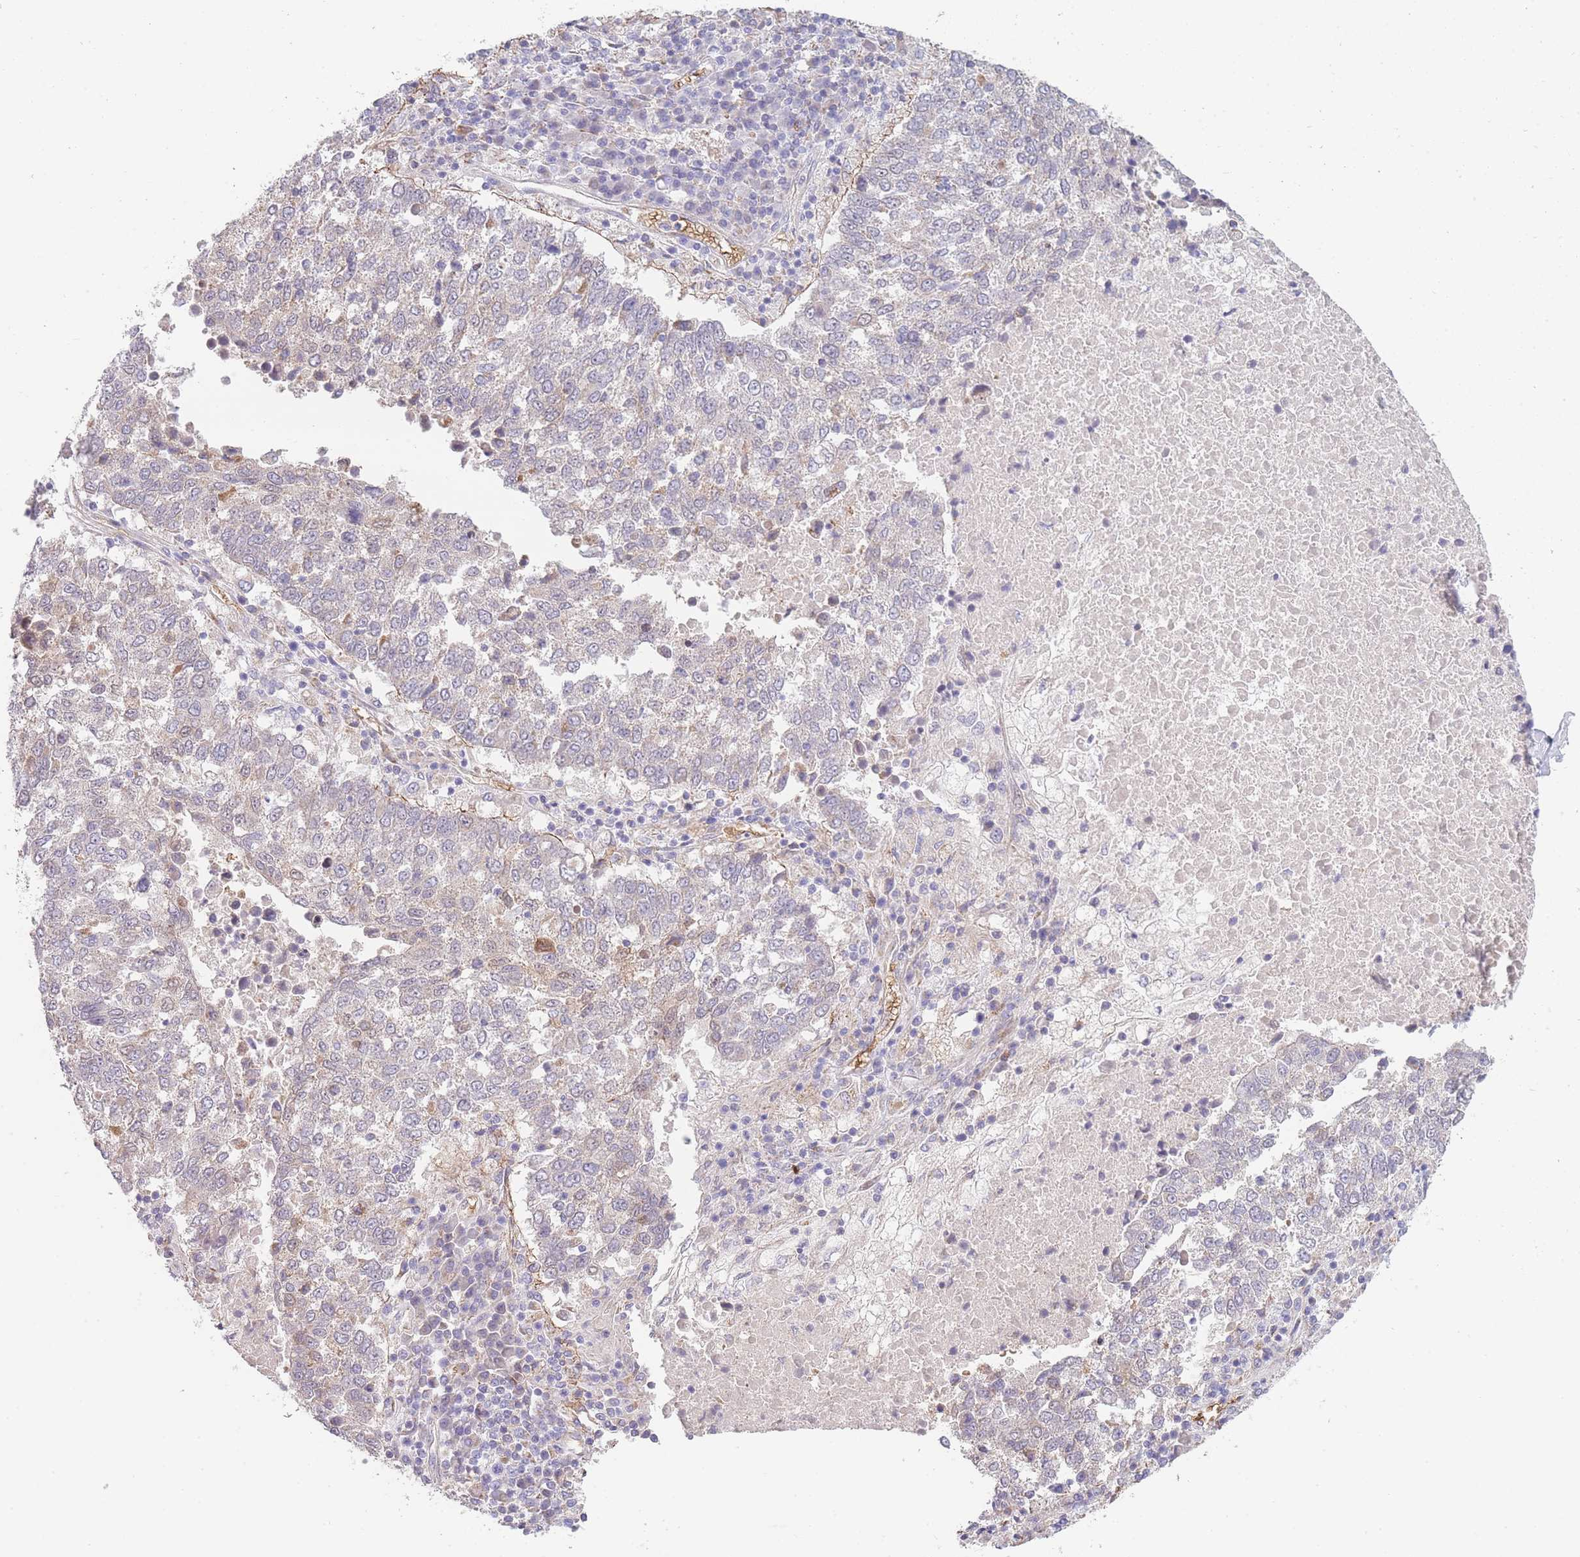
{"staining": {"intensity": "negative", "quantity": "none", "location": "none"}, "tissue": "lung cancer", "cell_type": "Tumor cells", "image_type": "cancer", "snomed": [{"axis": "morphology", "description": "Squamous cell carcinoma, NOS"}, {"axis": "topography", "description": "Lung"}], "caption": "This is an immunohistochemistry (IHC) photomicrograph of human lung cancer (squamous cell carcinoma). There is no expression in tumor cells.", "gene": "SMPD4", "patient": {"sex": "male", "age": 73}}